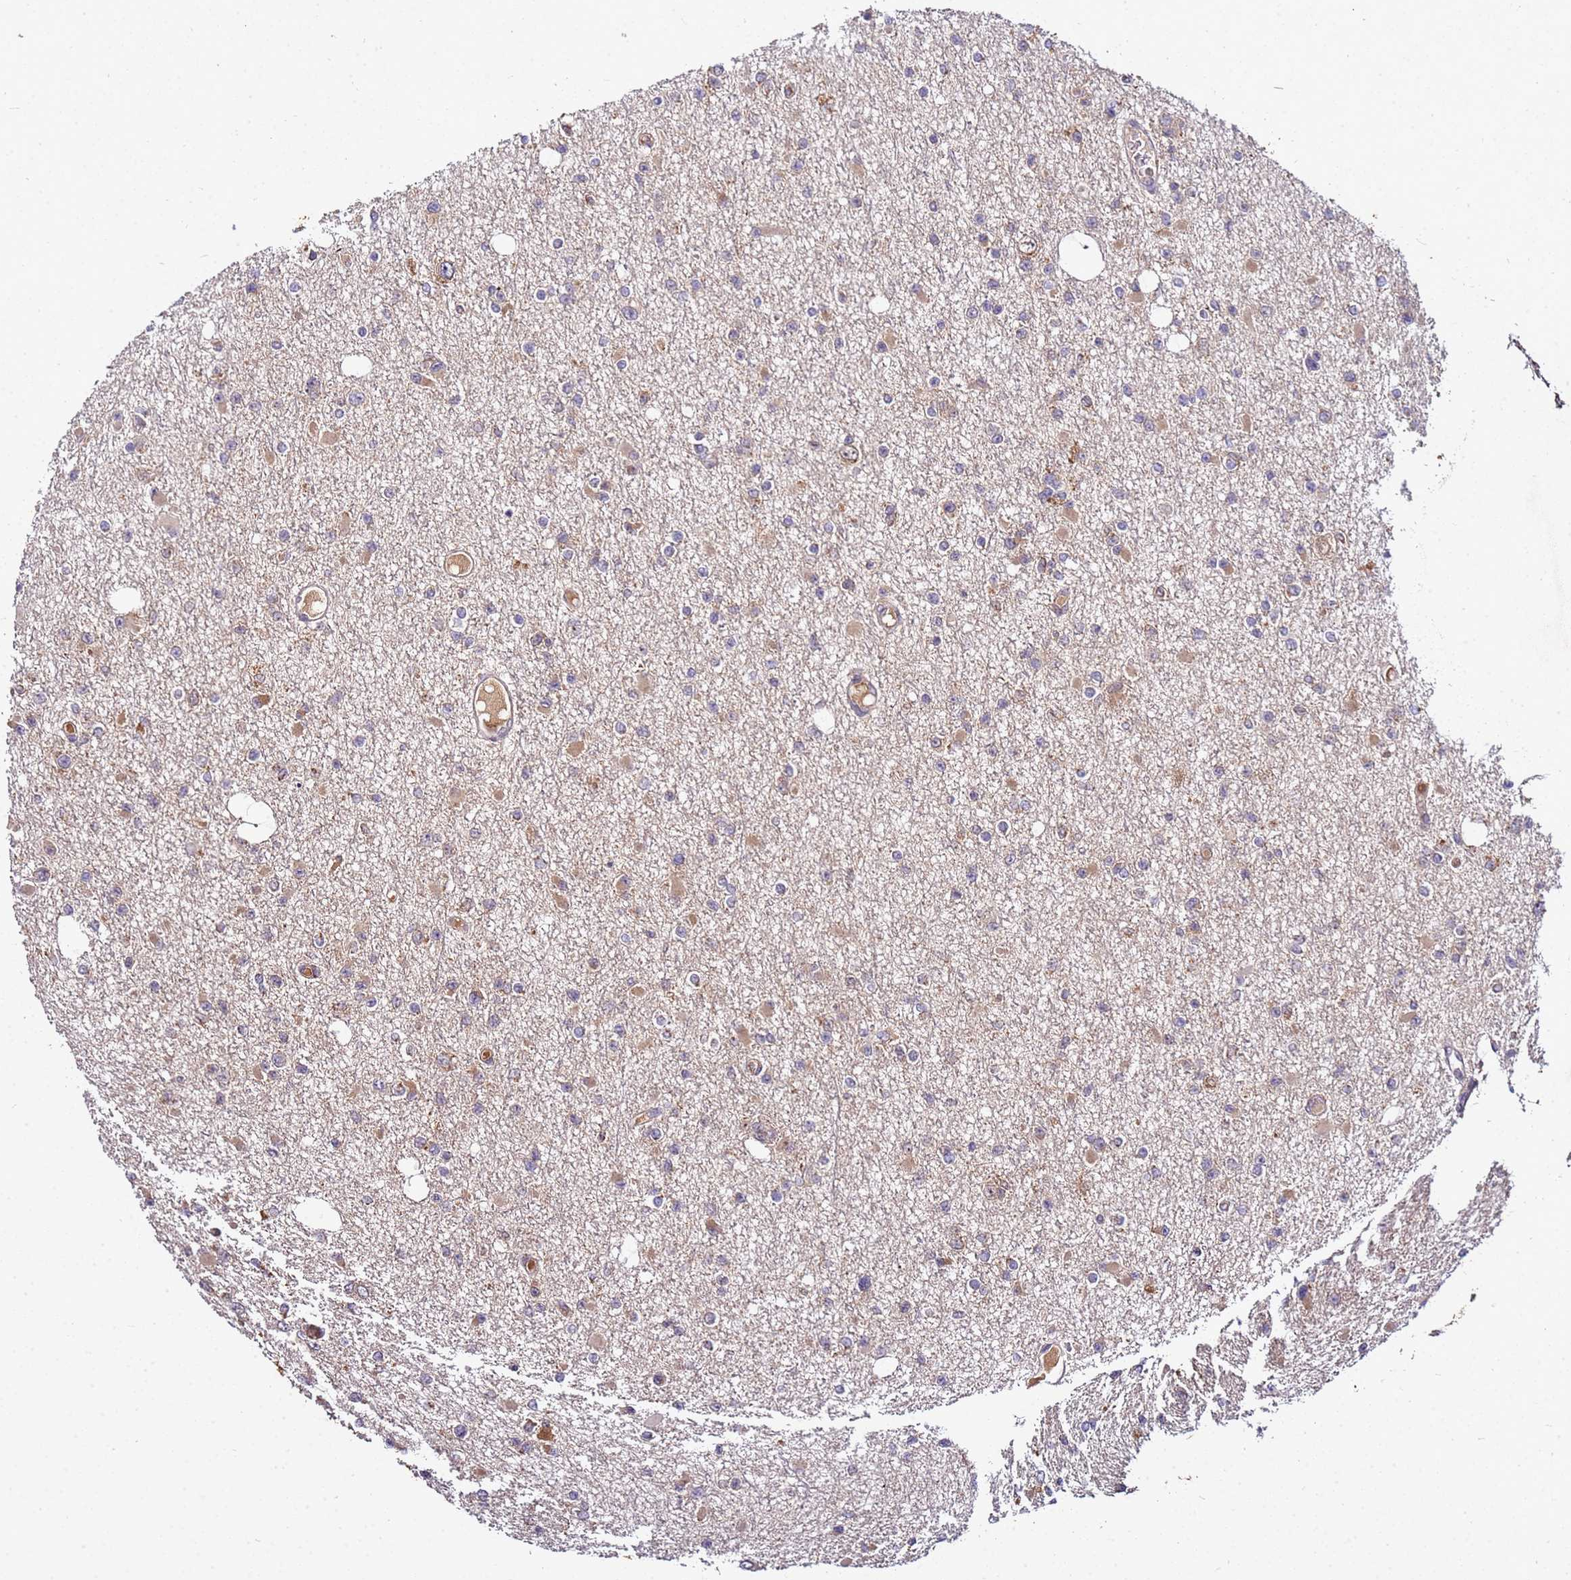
{"staining": {"intensity": "weak", "quantity": "25%-75%", "location": "cytoplasmic/membranous"}, "tissue": "glioma", "cell_type": "Tumor cells", "image_type": "cancer", "snomed": [{"axis": "morphology", "description": "Glioma, malignant, Low grade"}, {"axis": "topography", "description": "Brain"}], "caption": "Immunohistochemistry (IHC) of malignant glioma (low-grade) demonstrates low levels of weak cytoplasmic/membranous positivity in about 25%-75% of tumor cells.", "gene": "GSPT2", "patient": {"sex": "female", "age": 22}}